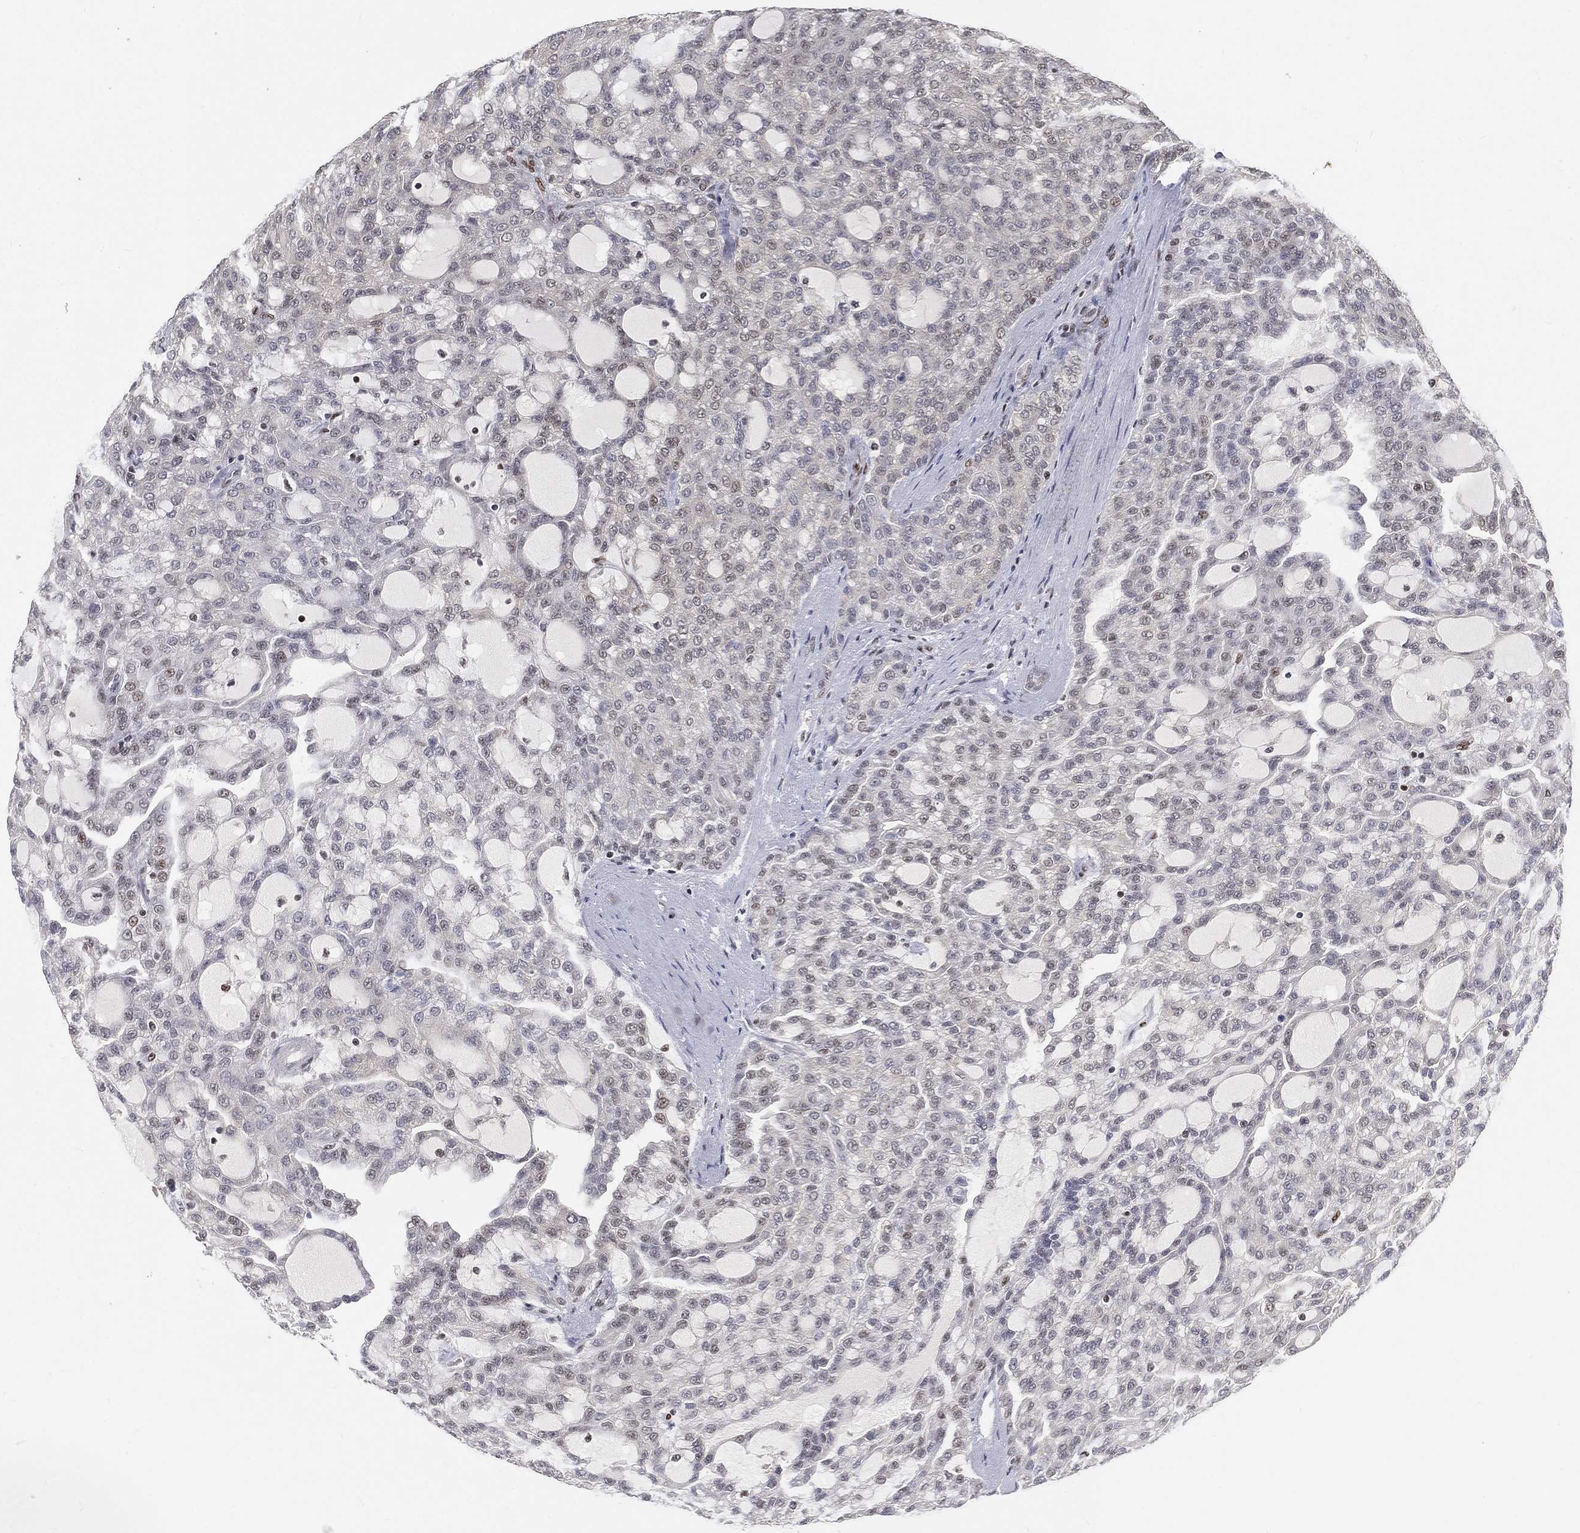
{"staining": {"intensity": "moderate", "quantity": "<25%", "location": "nuclear"}, "tissue": "renal cancer", "cell_type": "Tumor cells", "image_type": "cancer", "snomed": [{"axis": "morphology", "description": "Adenocarcinoma, NOS"}, {"axis": "topography", "description": "Kidney"}], "caption": "An immunohistochemistry image of neoplastic tissue is shown. Protein staining in brown highlights moderate nuclear positivity in adenocarcinoma (renal) within tumor cells.", "gene": "CRTC3", "patient": {"sex": "male", "age": 63}}